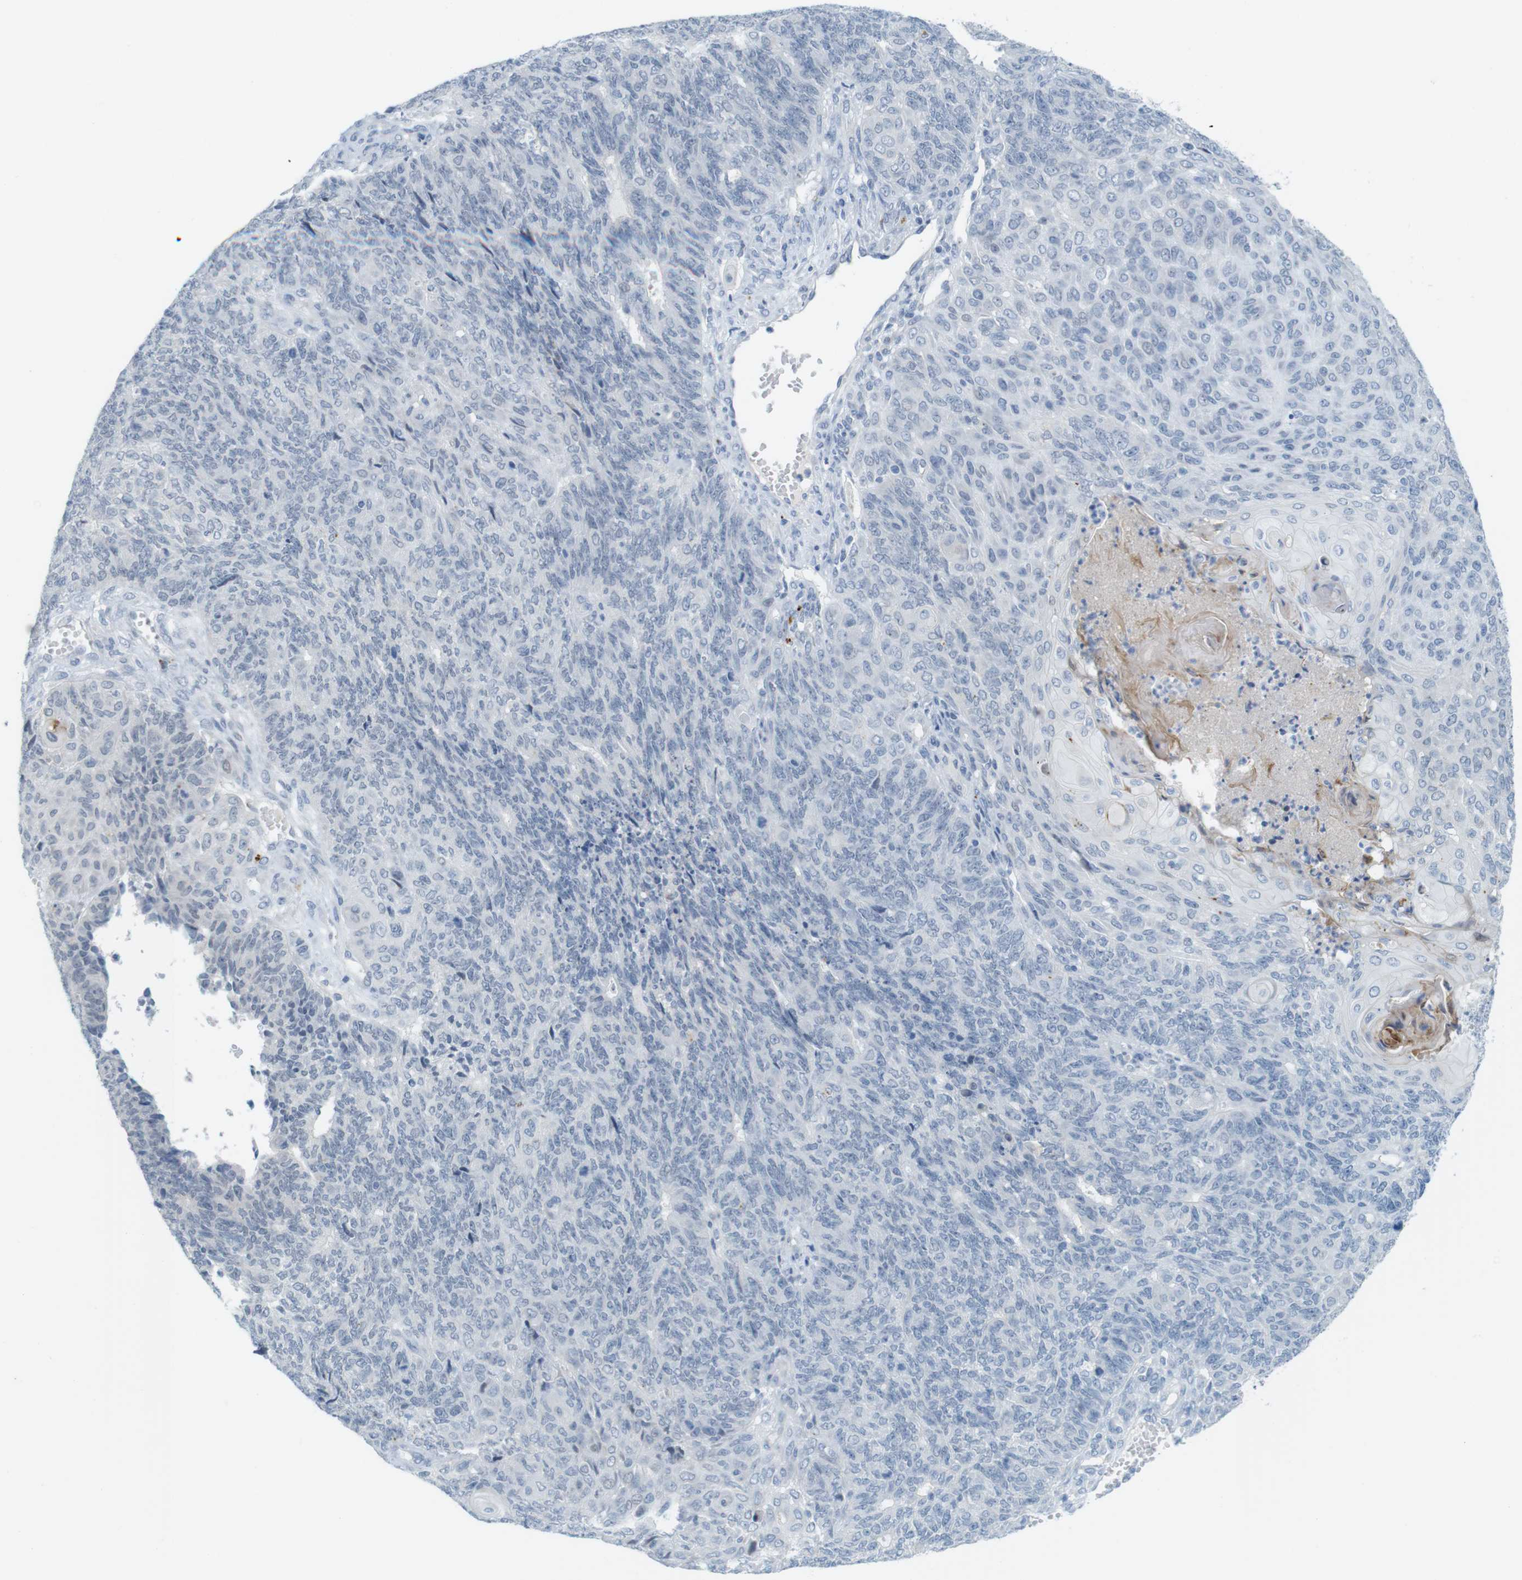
{"staining": {"intensity": "negative", "quantity": "none", "location": "none"}, "tissue": "endometrial cancer", "cell_type": "Tumor cells", "image_type": "cancer", "snomed": [{"axis": "morphology", "description": "Adenocarcinoma, NOS"}, {"axis": "topography", "description": "Endometrium"}], "caption": "The histopathology image displays no staining of tumor cells in endometrial cancer (adenocarcinoma).", "gene": "YIPF1", "patient": {"sex": "female", "age": 32}}